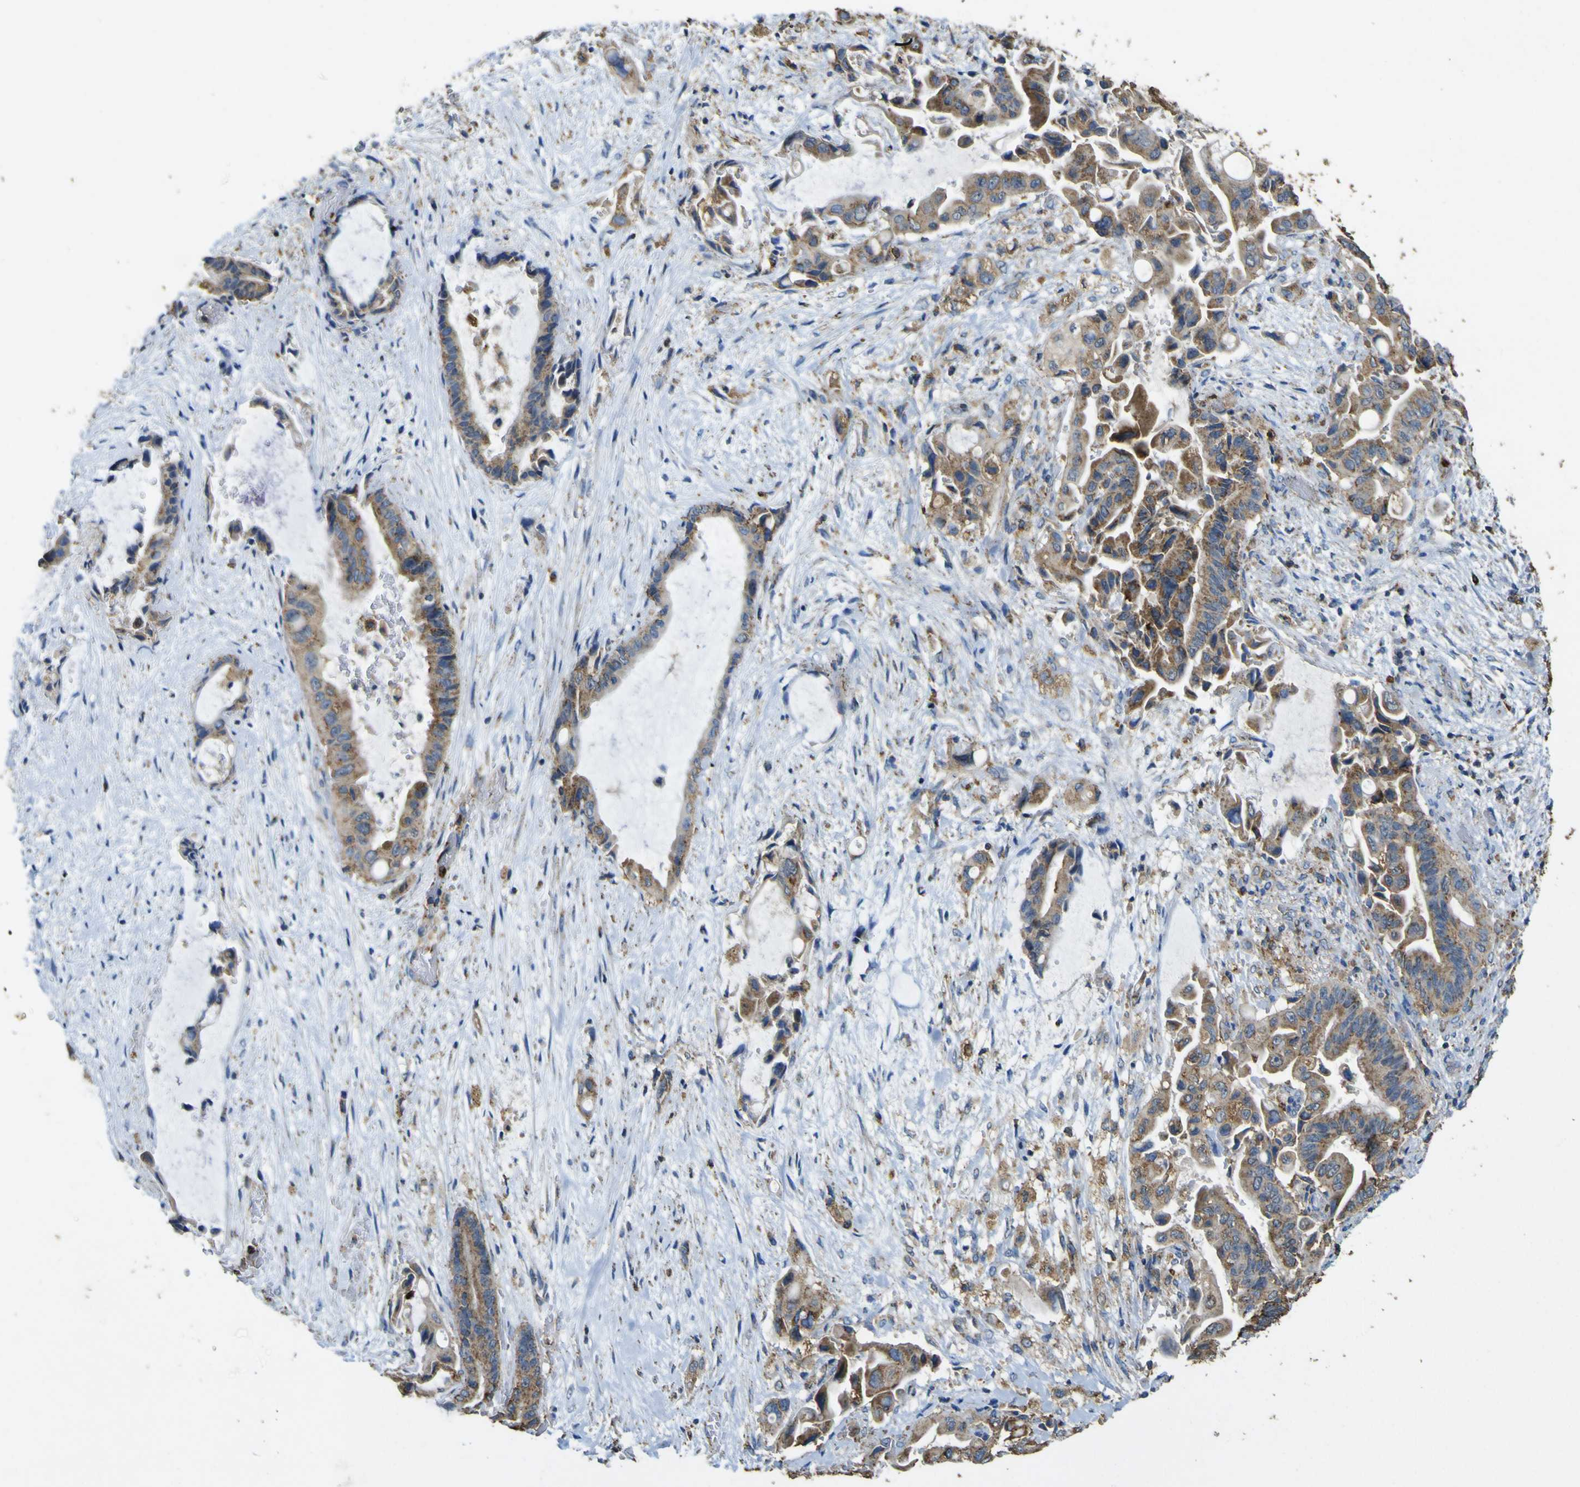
{"staining": {"intensity": "strong", "quantity": ">75%", "location": "cytoplasmic/membranous"}, "tissue": "liver cancer", "cell_type": "Tumor cells", "image_type": "cancer", "snomed": [{"axis": "morphology", "description": "Cholangiocarcinoma"}, {"axis": "topography", "description": "Liver"}], "caption": "Liver cholangiocarcinoma stained with DAB (3,3'-diaminobenzidine) immunohistochemistry shows high levels of strong cytoplasmic/membranous staining in approximately >75% of tumor cells.", "gene": "ACSL3", "patient": {"sex": "female", "age": 61}}